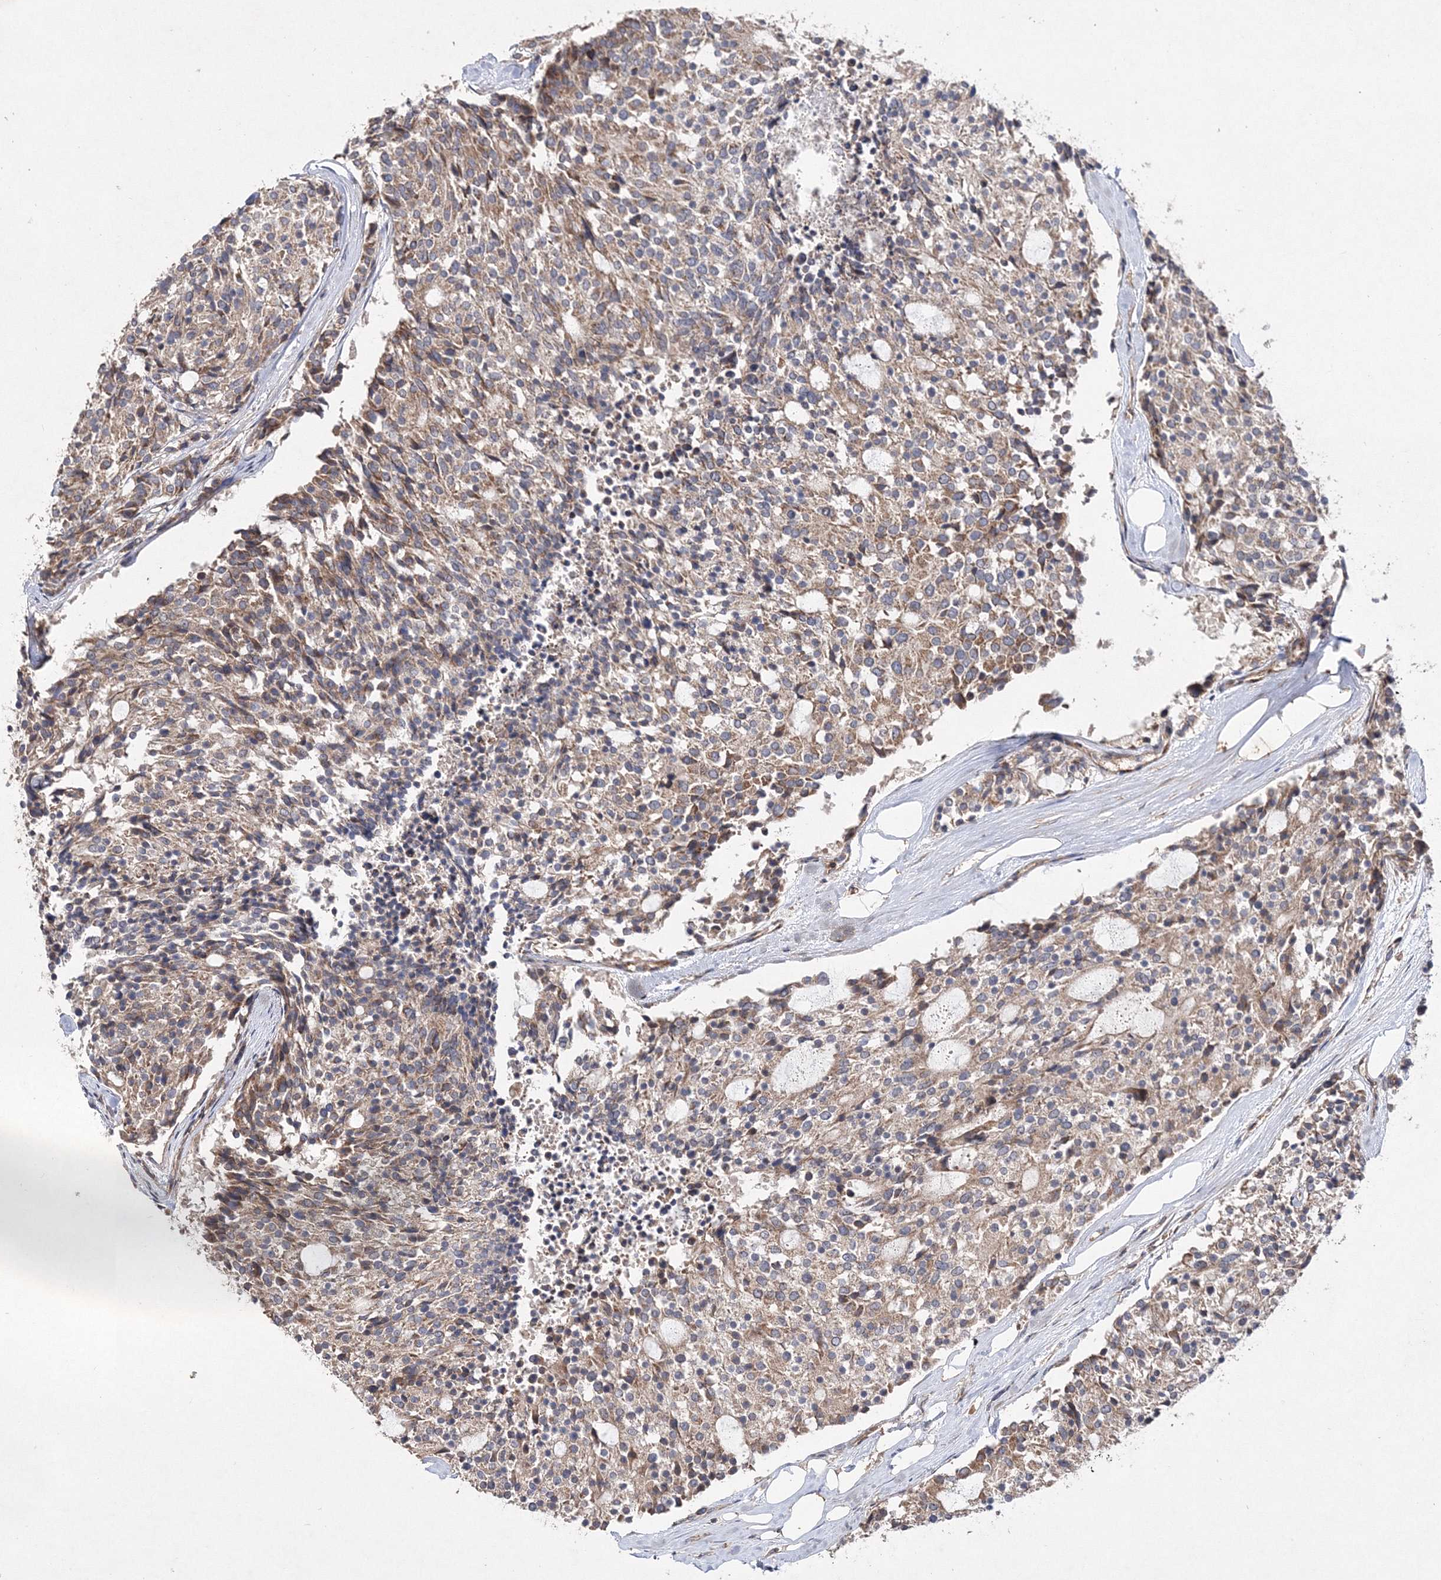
{"staining": {"intensity": "weak", "quantity": ">75%", "location": "cytoplasmic/membranous"}, "tissue": "carcinoid", "cell_type": "Tumor cells", "image_type": "cancer", "snomed": [{"axis": "morphology", "description": "Carcinoid, malignant, NOS"}, {"axis": "topography", "description": "Pancreas"}], "caption": "Human carcinoid stained with a protein marker displays weak staining in tumor cells.", "gene": "DNAJC13", "patient": {"sex": "female", "age": 54}}